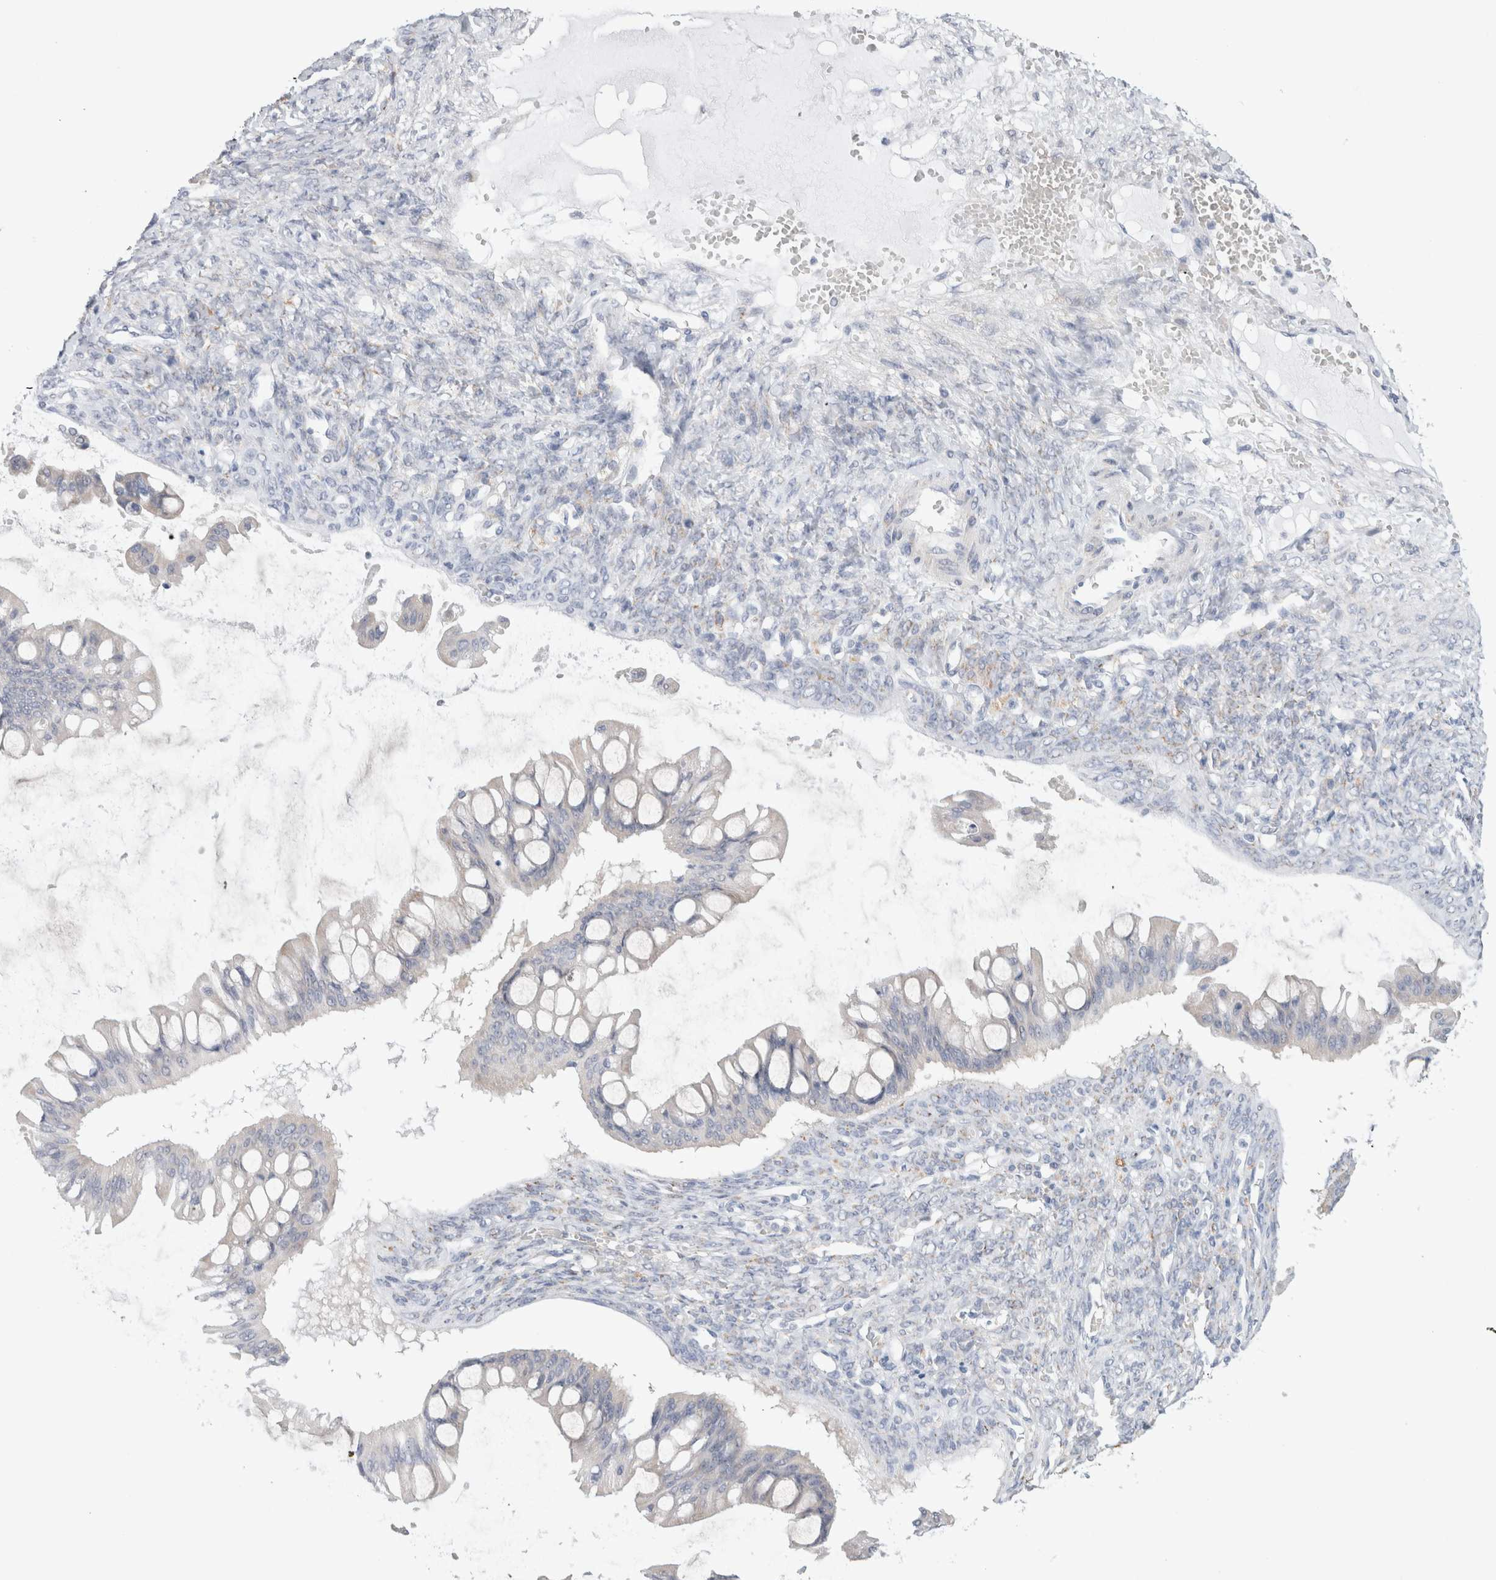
{"staining": {"intensity": "negative", "quantity": "none", "location": "none"}, "tissue": "ovarian cancer", "cell_type": "Tumor cells", "image_type": "cancer", "snomed": [{"axis": "morphology", "description": "Cystadenocarcinoma, mucinous, NOS"}, {"axis": "topography", "description": "Ovary"}], "caption": "A high-resolution histopathology image shows IHC staining of mucinous cystadenocarcinoma (ovarian), which reveals no significant positivity in tumor cells.", "gene": "NDOR1", "patient": {"sex": "female", "age": 73}}